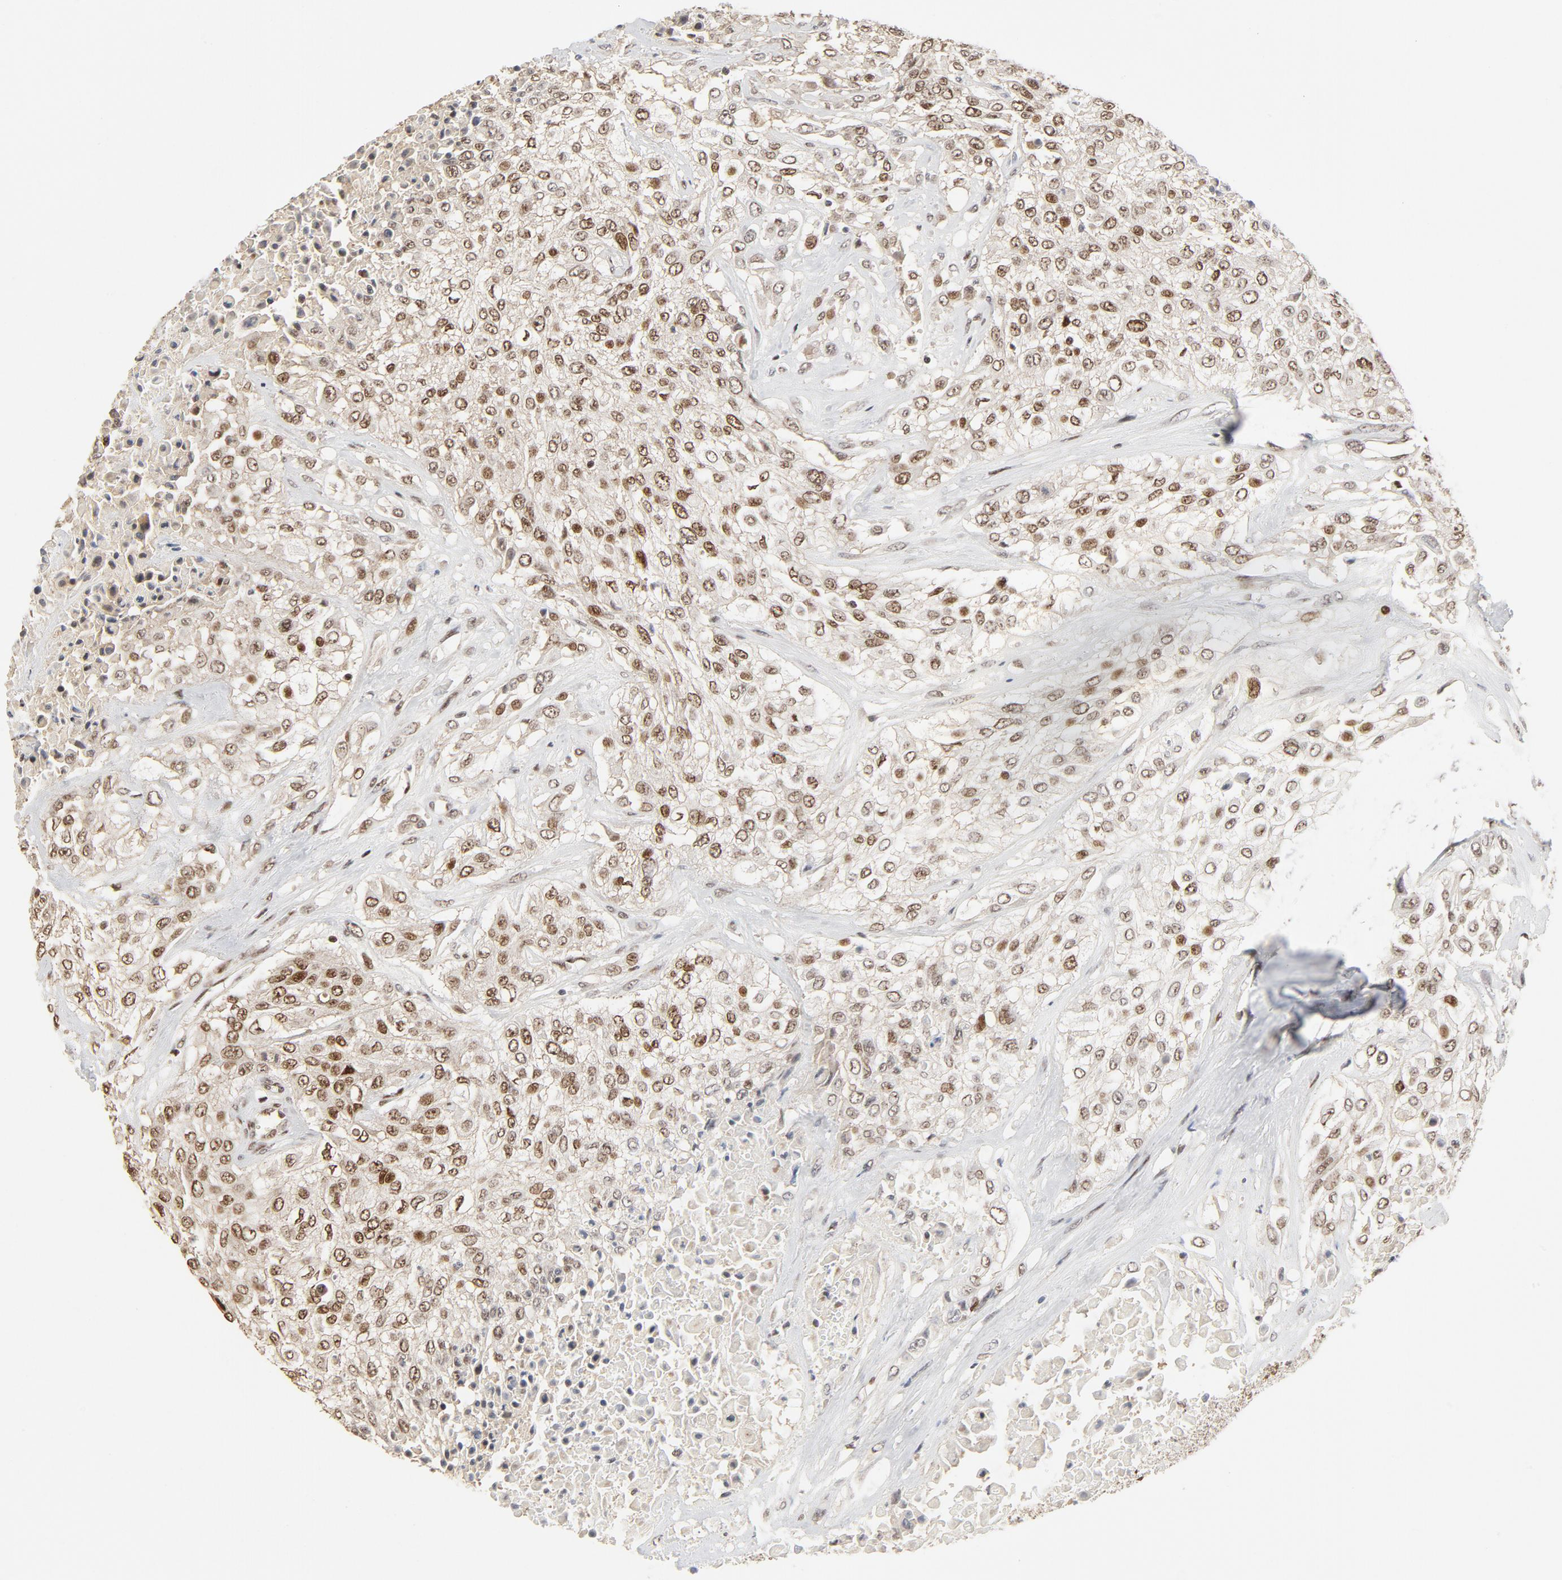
{"staining": {"intensity": "moderate", "quantity": ">75%", "location": "nuclear"}, "tissue": "urothelial cancer", "cell_type": "Tumor cells", "image_type": "cancer", "snomed": [{"axis": "morphology", "description": "Urothelial carcinoma, High grade"}, {"axis": "topography", "description": "Urinary bladder"}], "caption": "Approximately >75% of tumor cells in urothelial carcinoma (high-grade) demonstrate moderate nuclear protein positivity as visualized by brown immunohistochemical staining.", "gene": "GTF2I", "patient": {"sex": "male", "age": 57}}